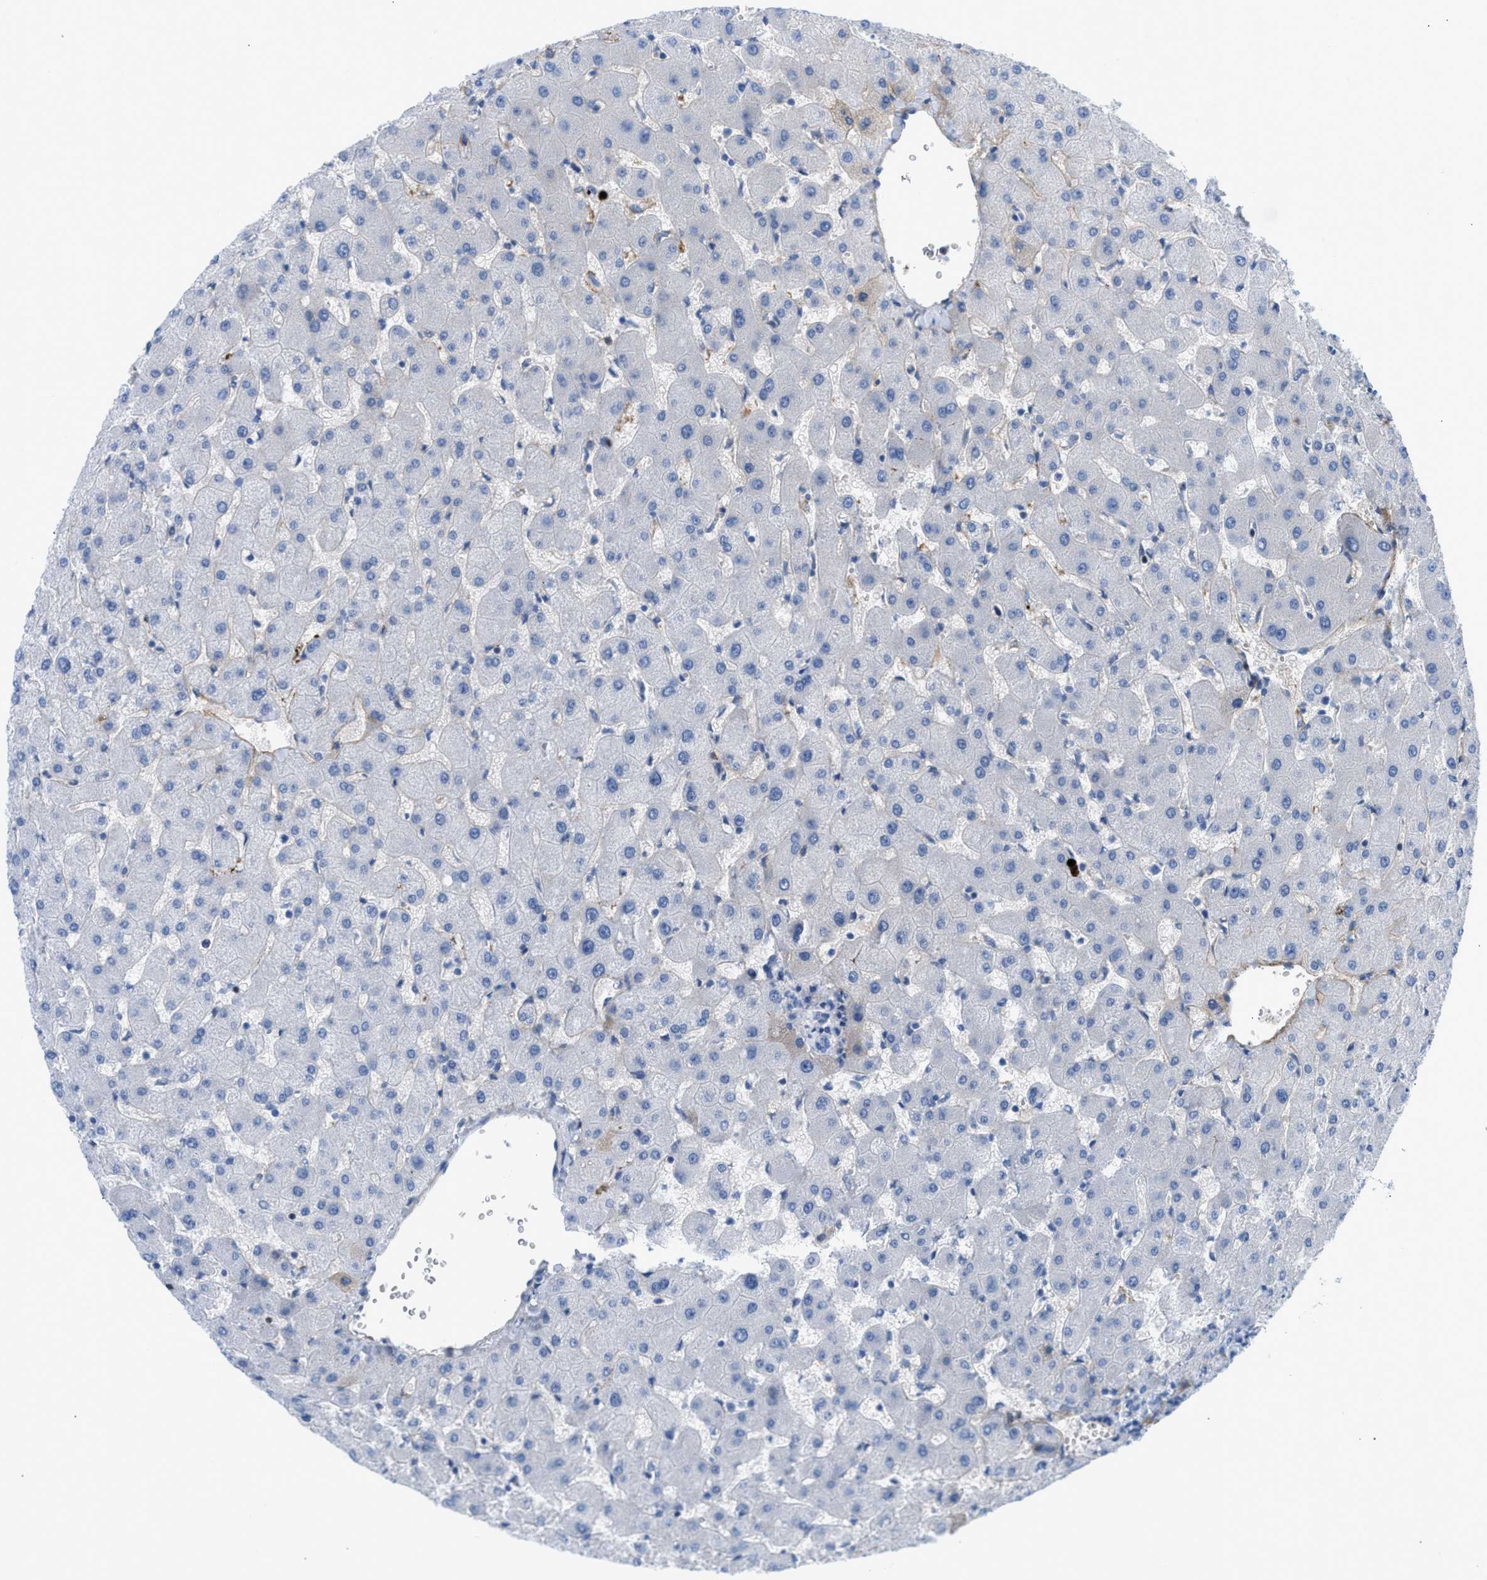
{"staining": {"intensity": "negative", "quantity": "none", "location": "none"}, "tissue": "liver", "cell_type": "Cholangiocytes", "image_type": "normal", "snomed": [{"axis": "morphology", "description": "Normal tissue, NOS"}, {"axis": "topography", "description": "Liver"}], "caption": "High magnification brightfield microscopy of normal liver stained with DAB (brown) and counterstained with hematoxylin (blue): cholangiocytes show no significant positivity. (DAB immunohistochemistry (IHC), high magnification).", "gene": "LEF1", "patient": {"sex": "female", "age": 63}}